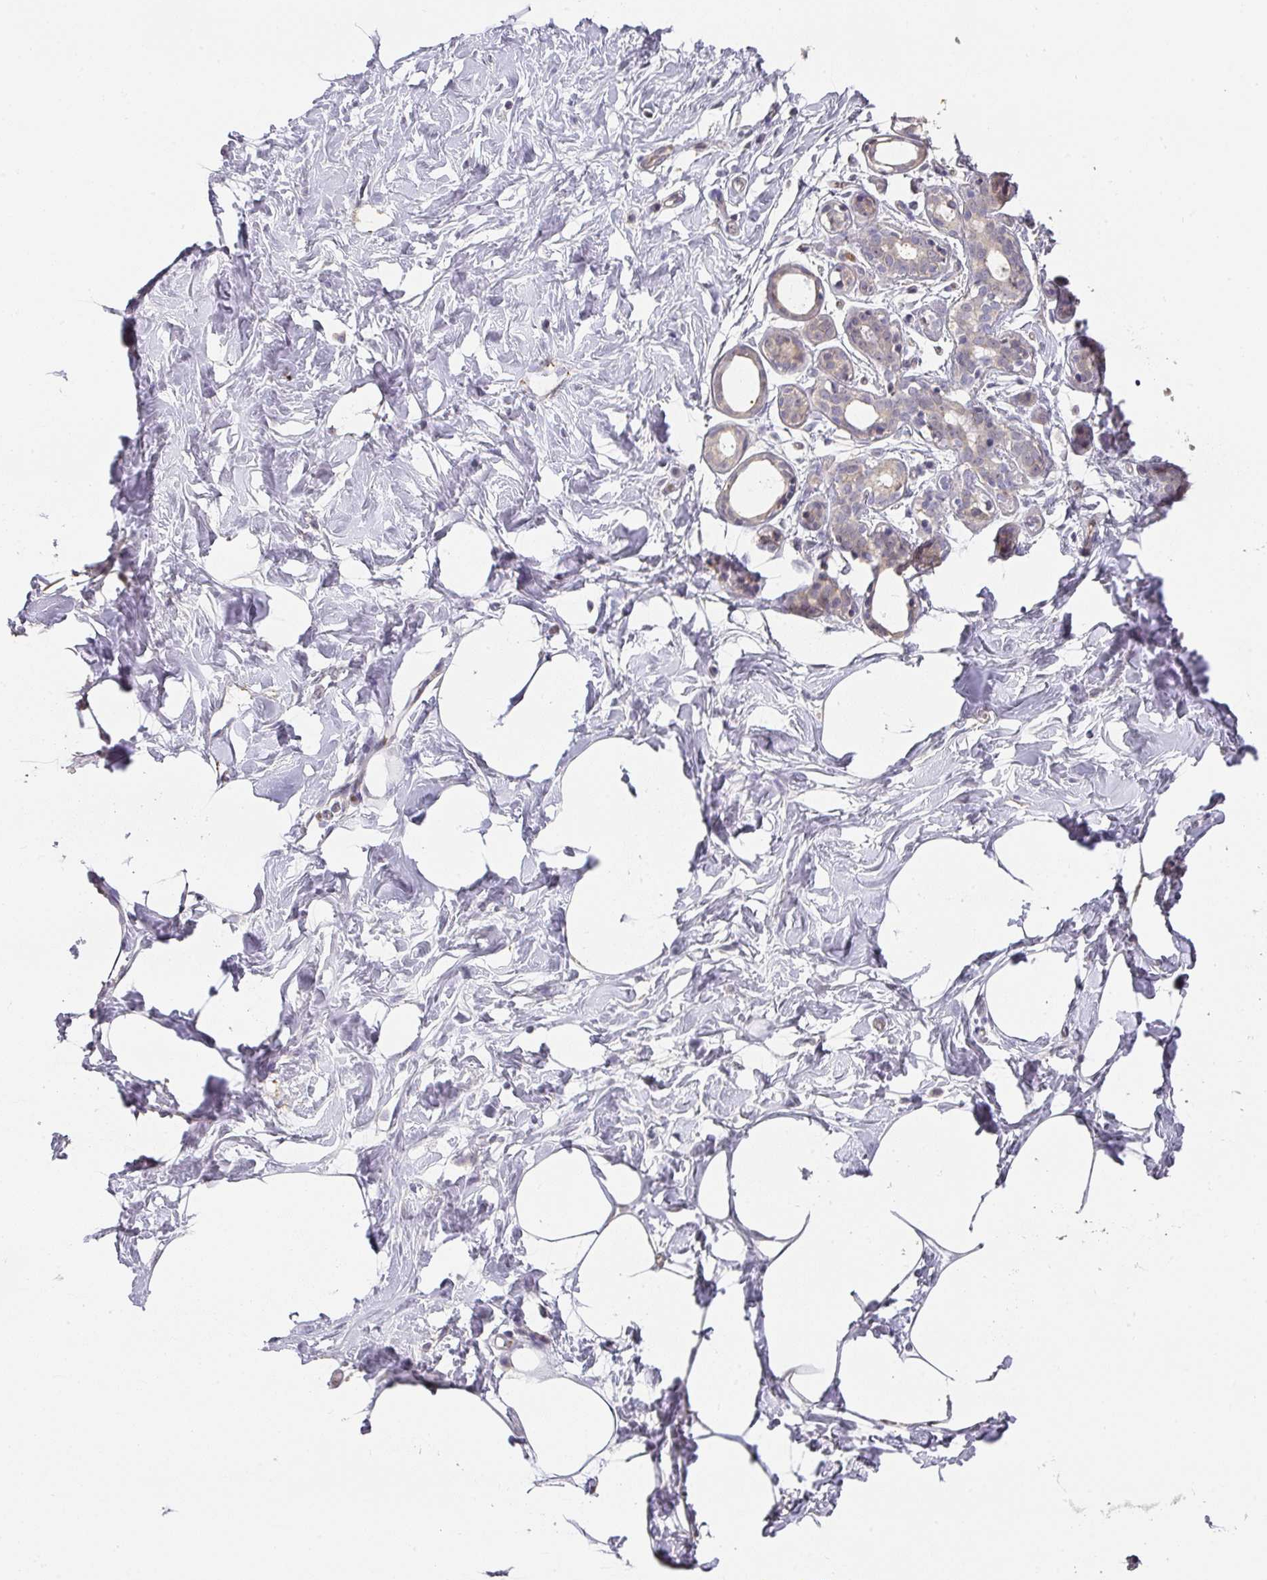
{"staining": {"intensity": "negative", "quantity": "none", "location": "none"}, "tissue": "breast", "cell_type": "Adipocytes", "image_type": "normal", "snomed": [{"axis": "morphology", "description": "Normal tissue, NOS"}, {"axis": "topography", "description": "Breast"}], "caption": "This is a photomicrograph of IHC staining of normal breast, which shows no staining in adipocytes.", "gene": "FOXN4", "patient": {"sex": "female", "age": 27}}